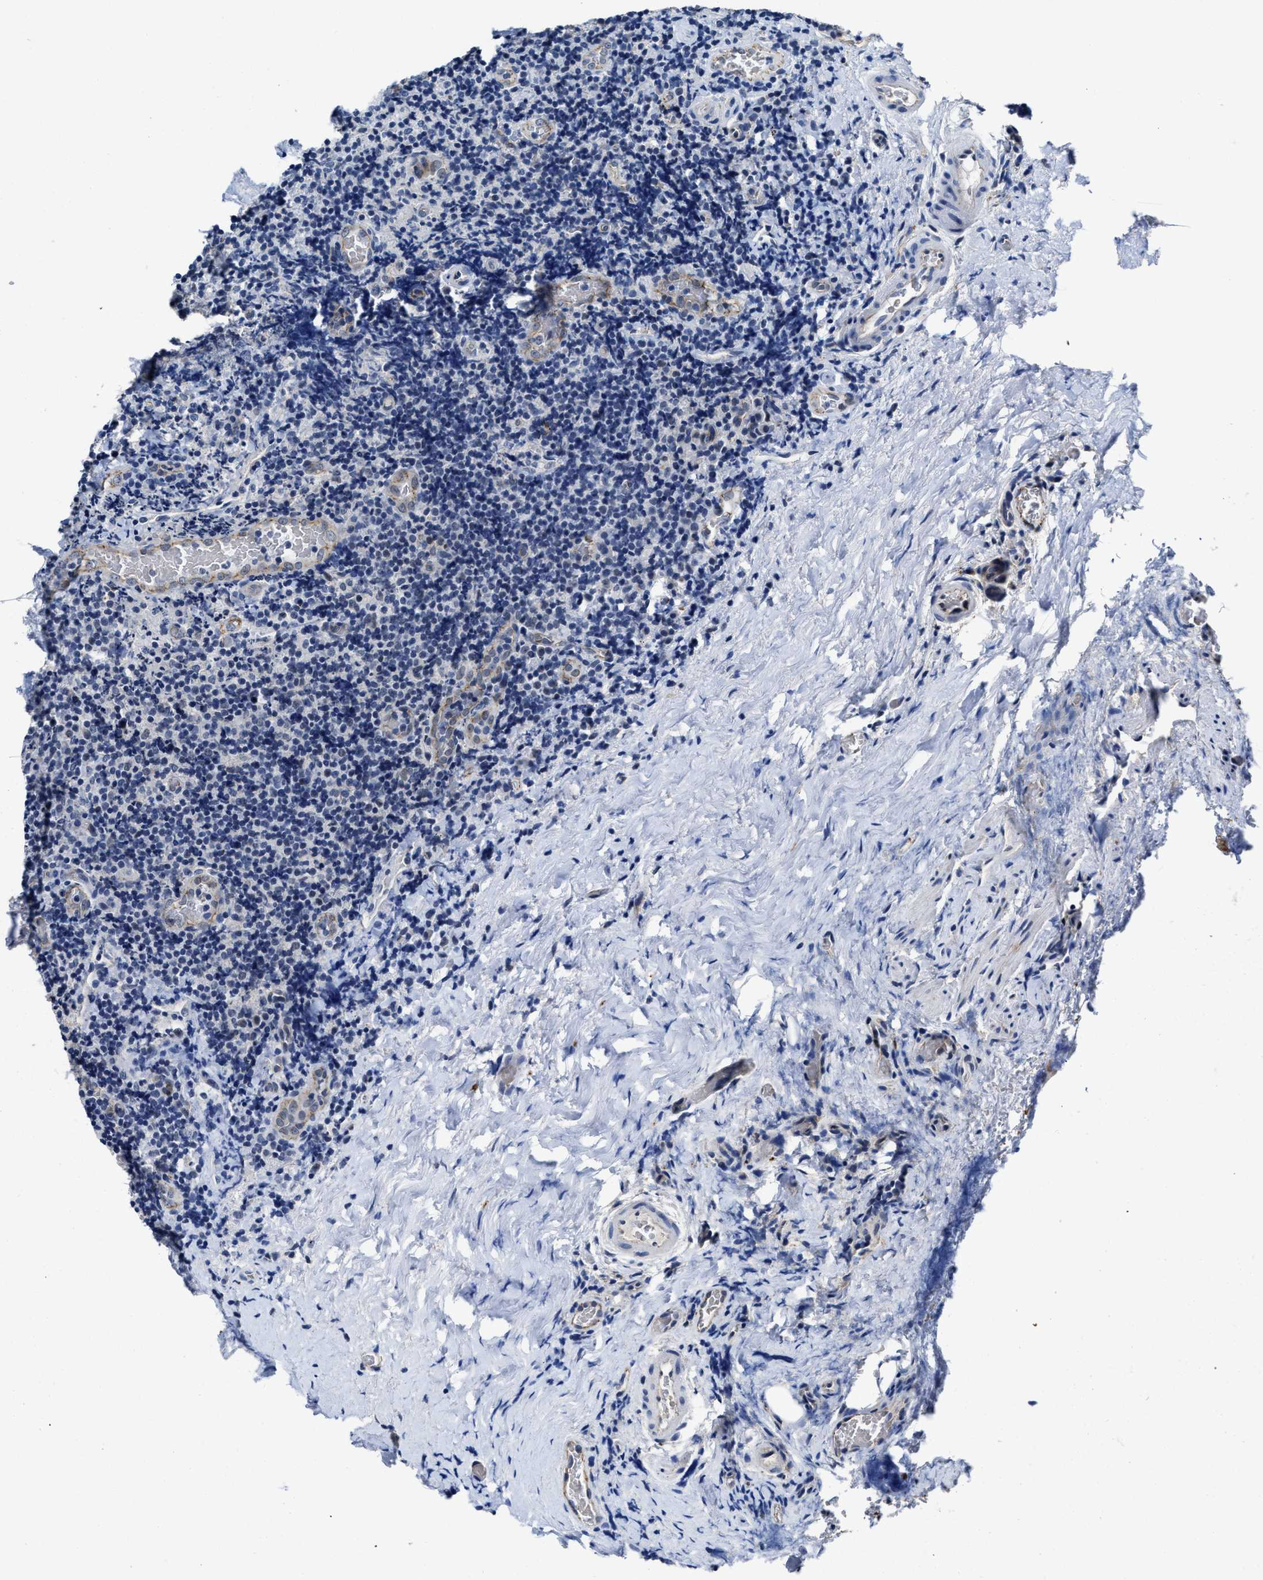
{"staining": {"intensity": "negative", "quantity": "none", "location": "none"}, "tissue": "lymphoma", "cell_type": "Tumor cells", "image_type": "cancer", "snomed": [{"axis": "morphology", "description": "Malignant lymphoma, non-Hodgkin's type, High grade"}, {"axis": "topography", "description": "Tonsil"}], "caption": "Immunohistochemical staining of high-grade malignant lymphoma, non-Hodgkin's type reveals no significant staining in tumor cells.", "gene": "GHITM", "patient": {"sex": "female", "age": 36}}